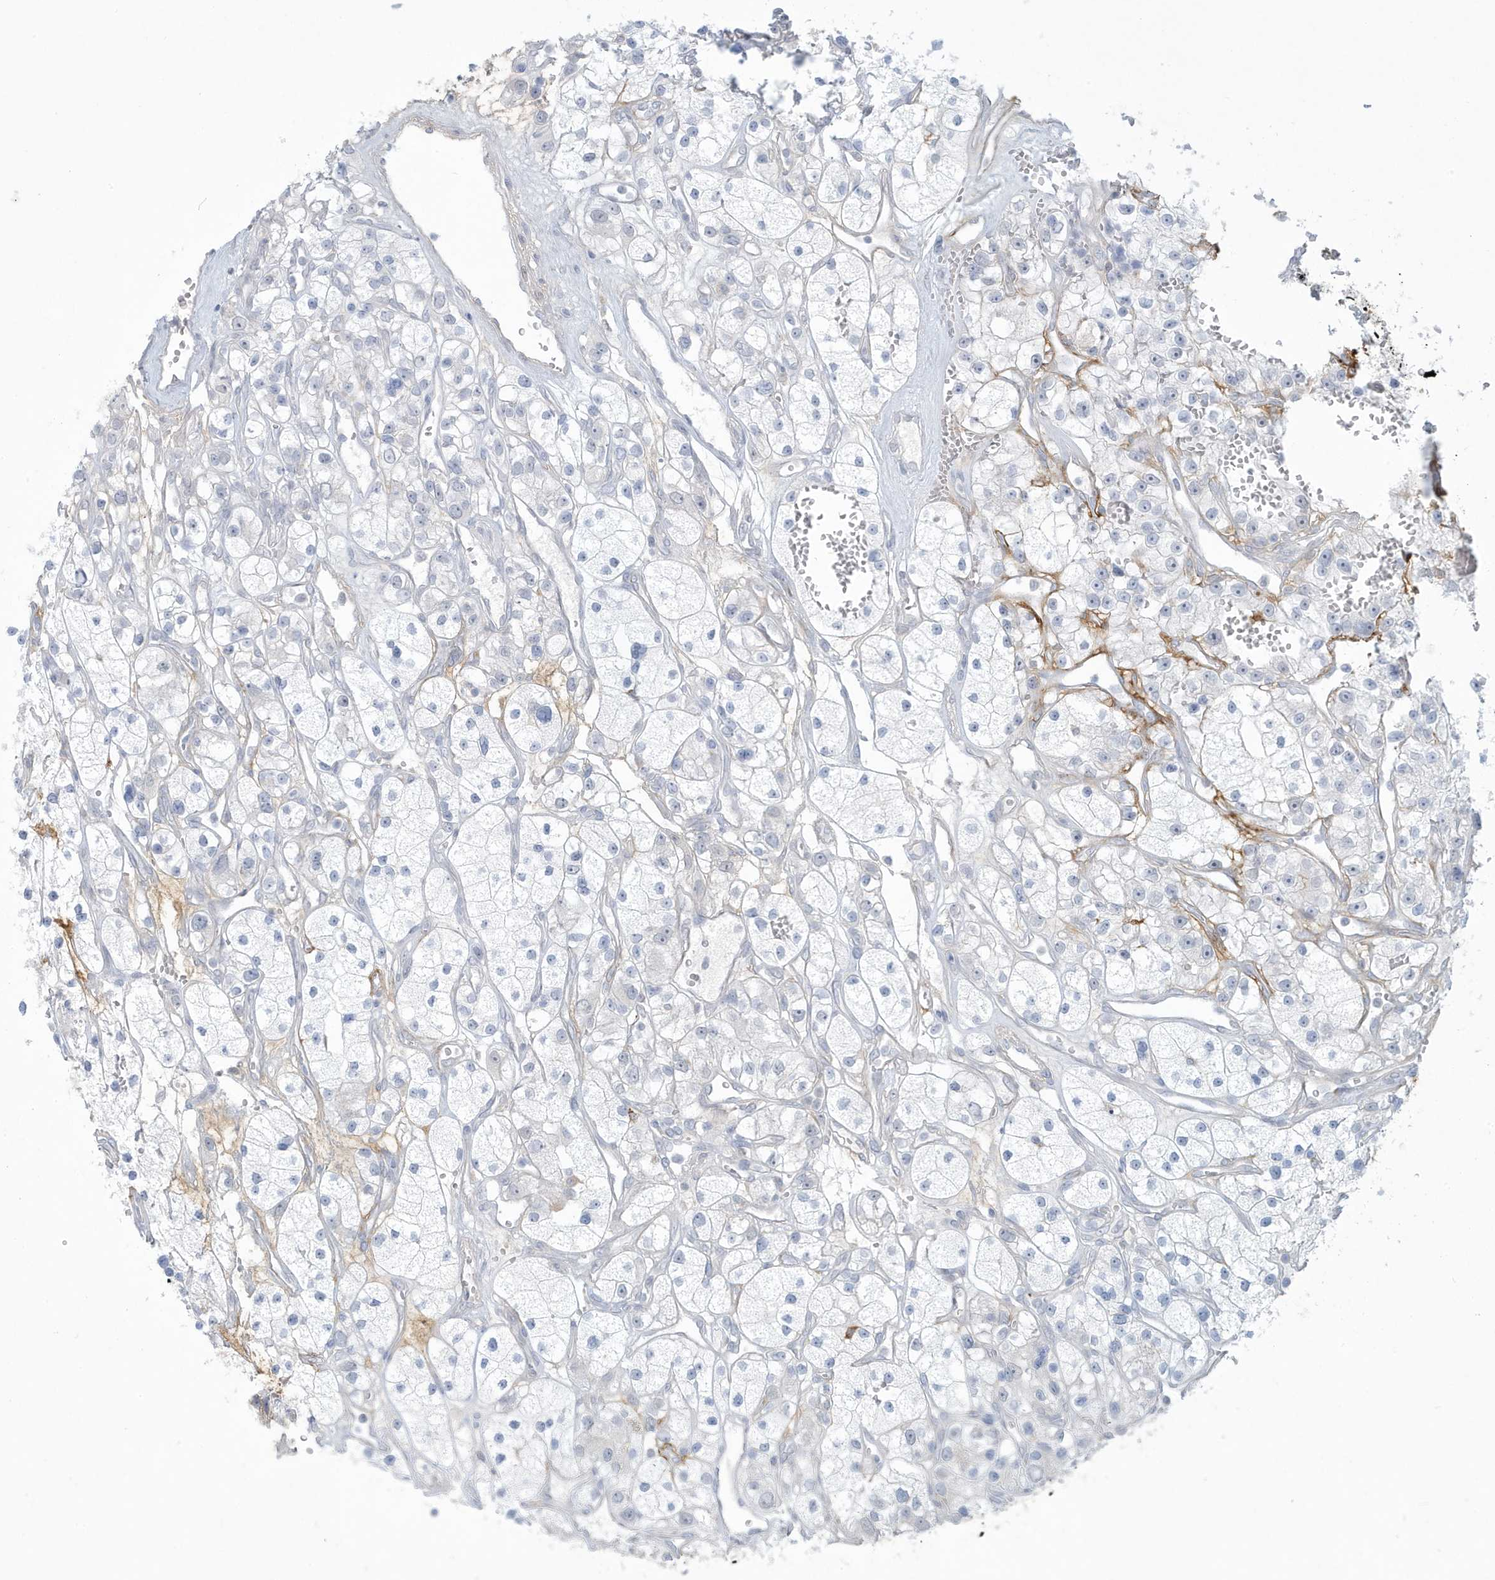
{"staining": {"intensity": "negative", "quantity": "none", "location": "none"}, "tissue": "renal cancer", "cell_type": "Tumor cells", "image_type": "cancer", "snomed": [{"axis": "morphology", "description": "Adenocarcinoma, NOS"}, {"axis": "topography", "description": "Kidney"}], "caption": "High magnification brightfield microscopy of renal cancer stained with DAB (3,3'-diaminobenzidine) (brown) and counterstained with hematoxylin (blue): tumor cells show no significant positivity. (Stains: DAB (3,3'-diaminobenzidine) IHC with hematoxylin counter stain, Microscopy: brightfield microscopy at high magnification).", "gene": "HERC6", "patient": {"sex": "female", "age": 57}}